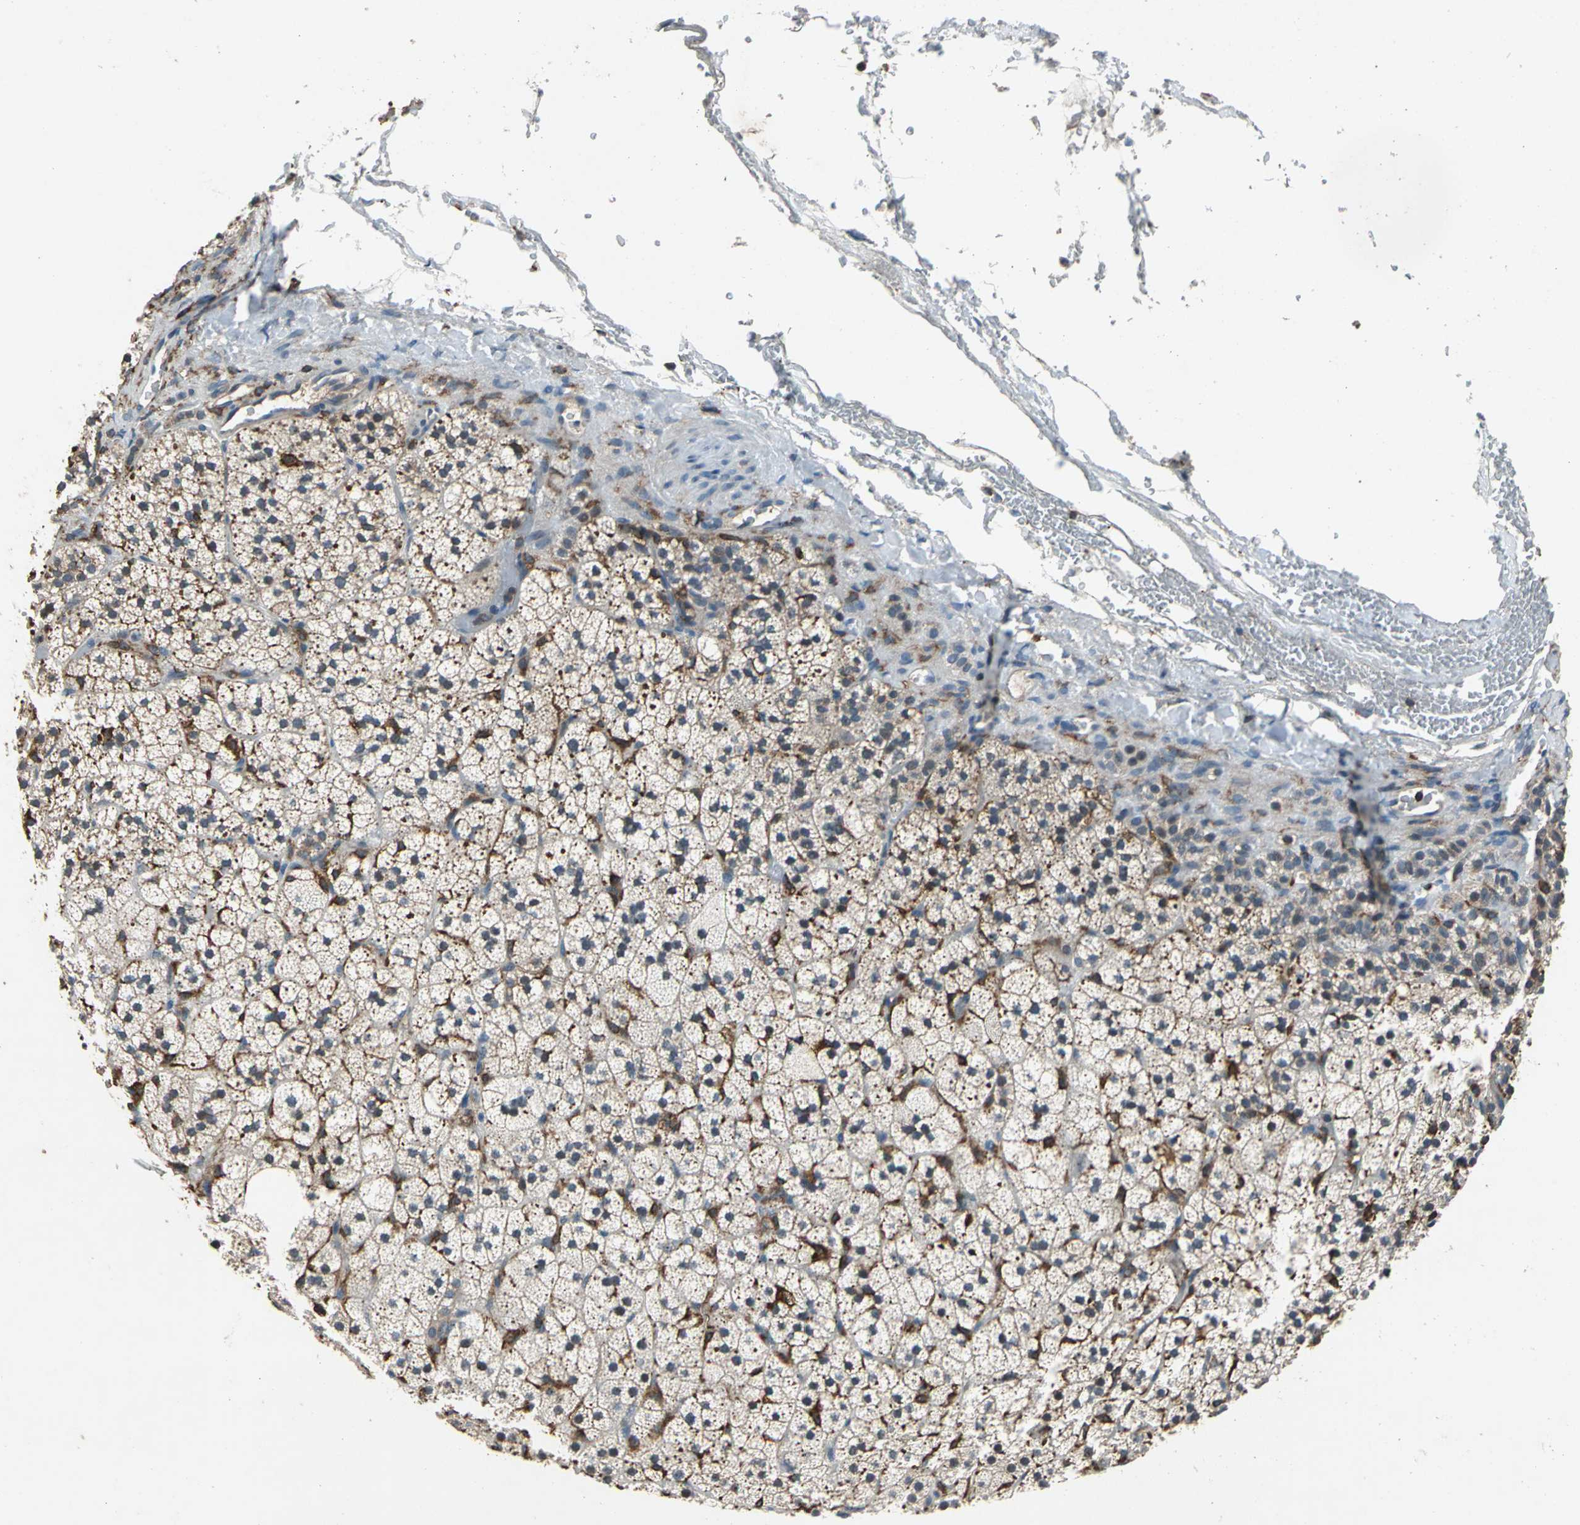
{"staining": {"intensity": "moderate", "quantity": "25%-75%", "location": "cytoplasmic/membranous"}, "tissue": "adrenal gland", "cell_type": "Glandular cells", "image_type": "normal", "snomed": [{"axis": "morphology", "description": "Normal tissue, NOS"}, {"axis": "topography", "description": "Adrenal gland"}], "caption": "Adrenal gland stained with DAB (3,3'-diaminobenzidine) immunohistochemistry (IHC) demonstrates medium levels of moderate cytoplasmic/membranous expression in about 25%-75% of glandular cells. The protein is shown in brown color, while the nuclei are stained blue.", "gene": "SLC19A2", "patient": {"sex": "male", "age": 35}}